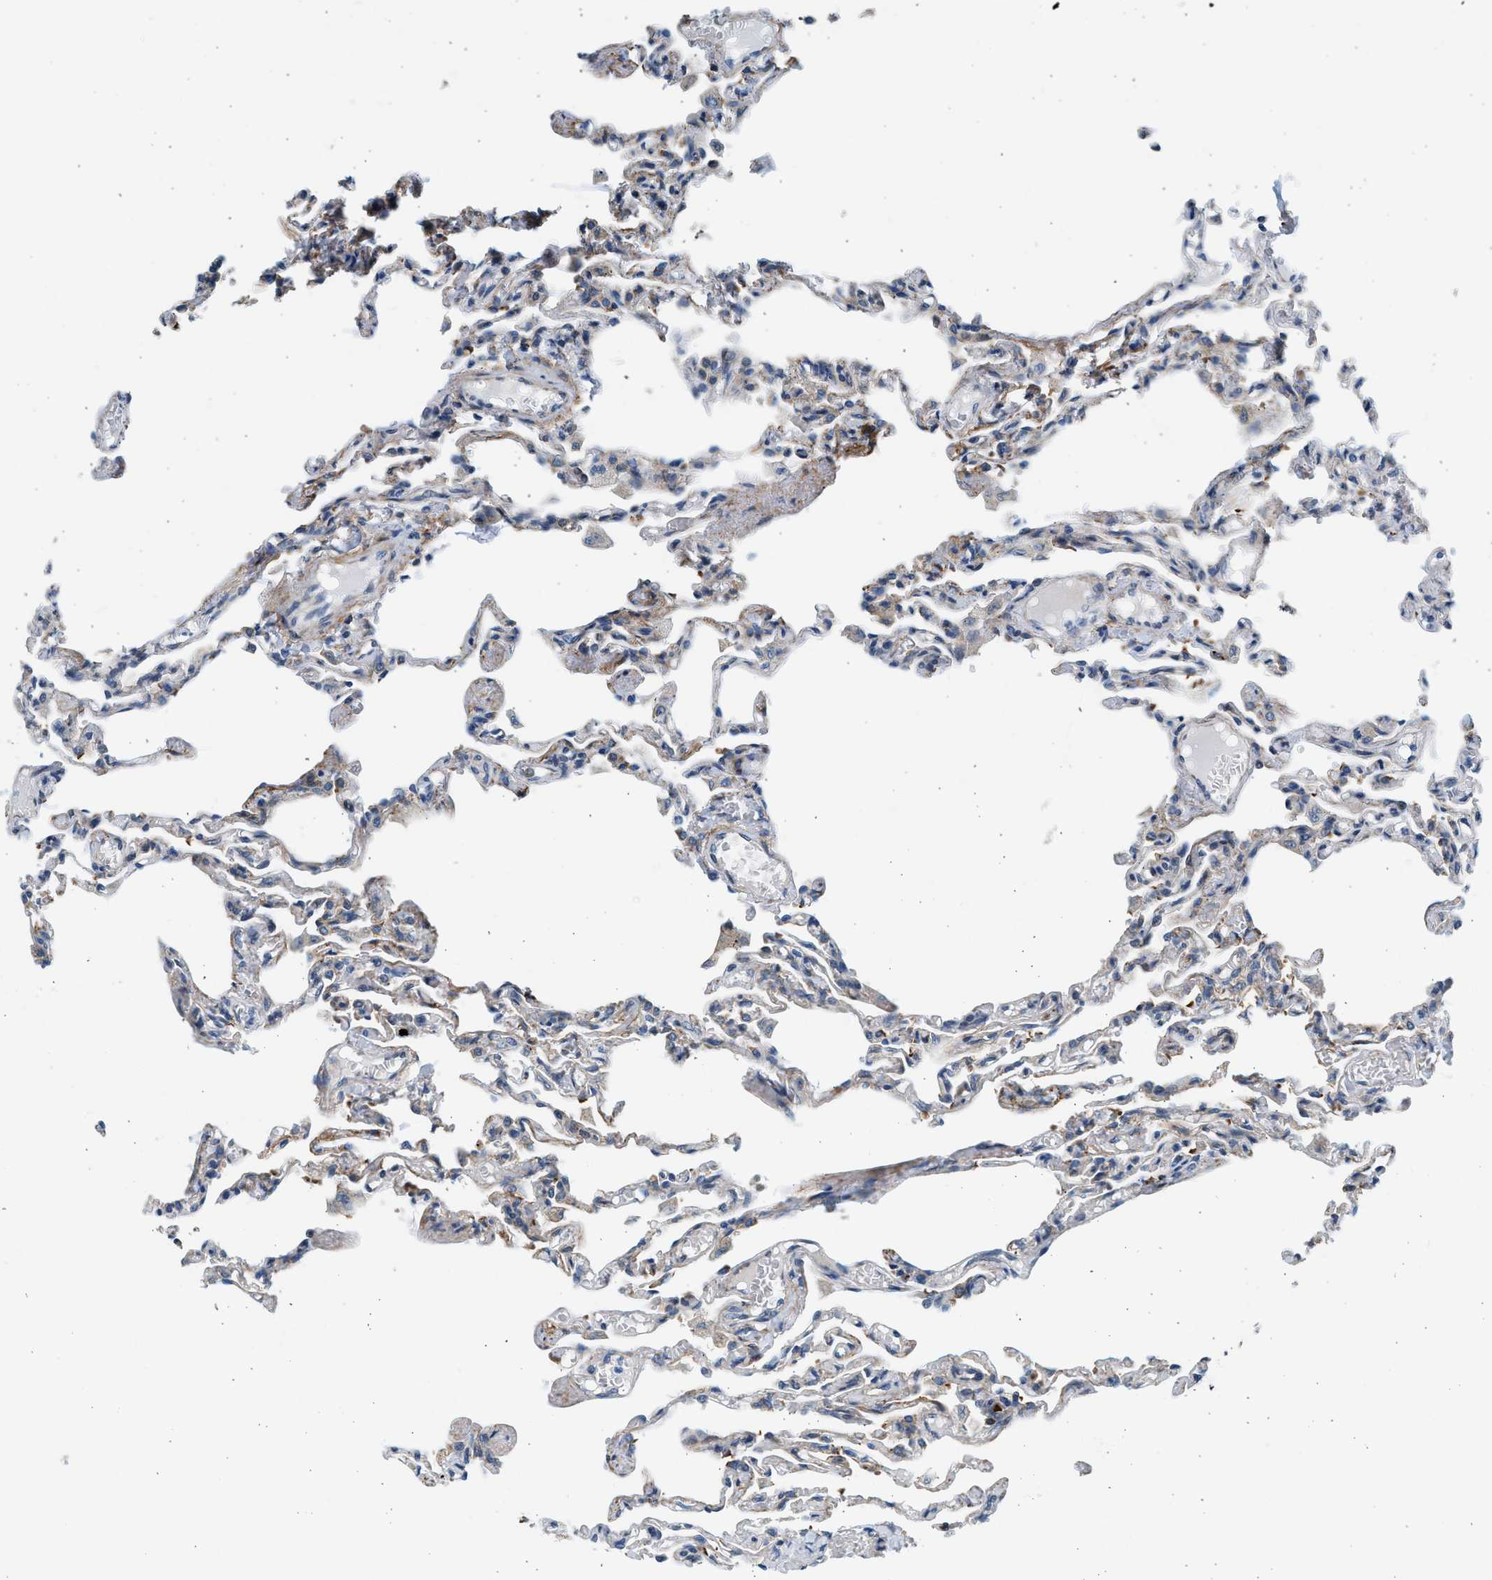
{"staining": {"intensity": "weak", "quantity": "<25%", "location": "cytoplasmic/membranous"}, "tissue": "lung", "cell_type": "Alveolar cells", "image_type": "normal", "snomed": [{"axis": "morphology", "description": "Normal tissue, NOS"}, {"axis": "topography", "description": "Lung"}], "caption": "Protein analysis of unremarkable lung demonstrates no significant positivity in alveolar cells. Brightfield microscopy of immunohistochemistry (IHC) stained with DAB (brown) and hematoxylin (blue), captured at high magnification.", "gene": "CNTN6", "patient": {"sex": "male", "age": 21}}